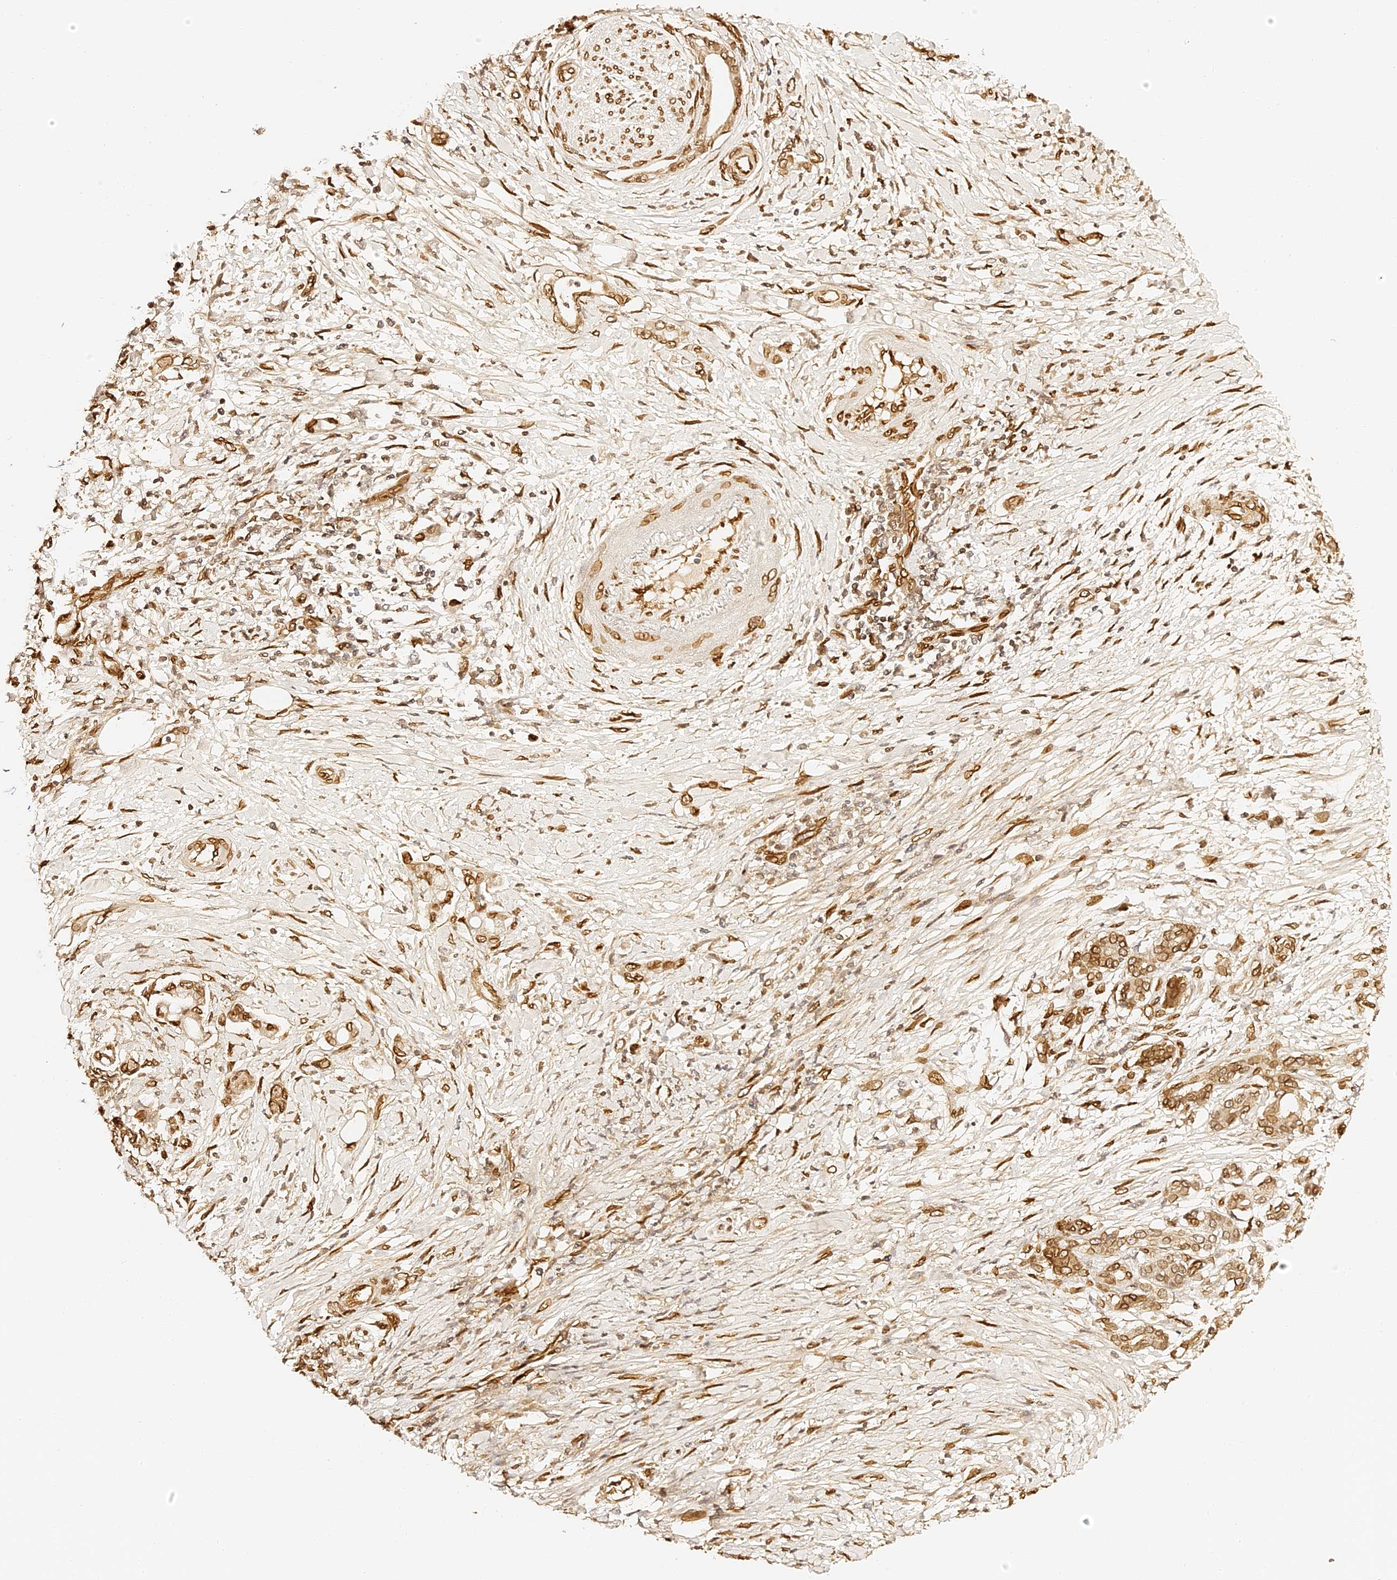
{"staining": {"intensity": "moderate", "quantity": ">75%", "location": "cytoplasmic/membranous,nuclear"}, "tissue": "pancreatic cancer", "cell_type": "Tumor cells", "image_type": "cancer", "snomed": [{"axis": "morphology", "description": "Adenocarcinoma, NOS"}, {"axis": "topography", "description": "Pancreas"}], "caption": "The photomicrograph reveals a brown stain indicating the presence of a protein in the cytoplasmic/membranous and nuclear of tumor cells in pancreatic adenocarcinoma.", "gene": "ANAPC5", "patient": {"sex": "female", "age": 55}}